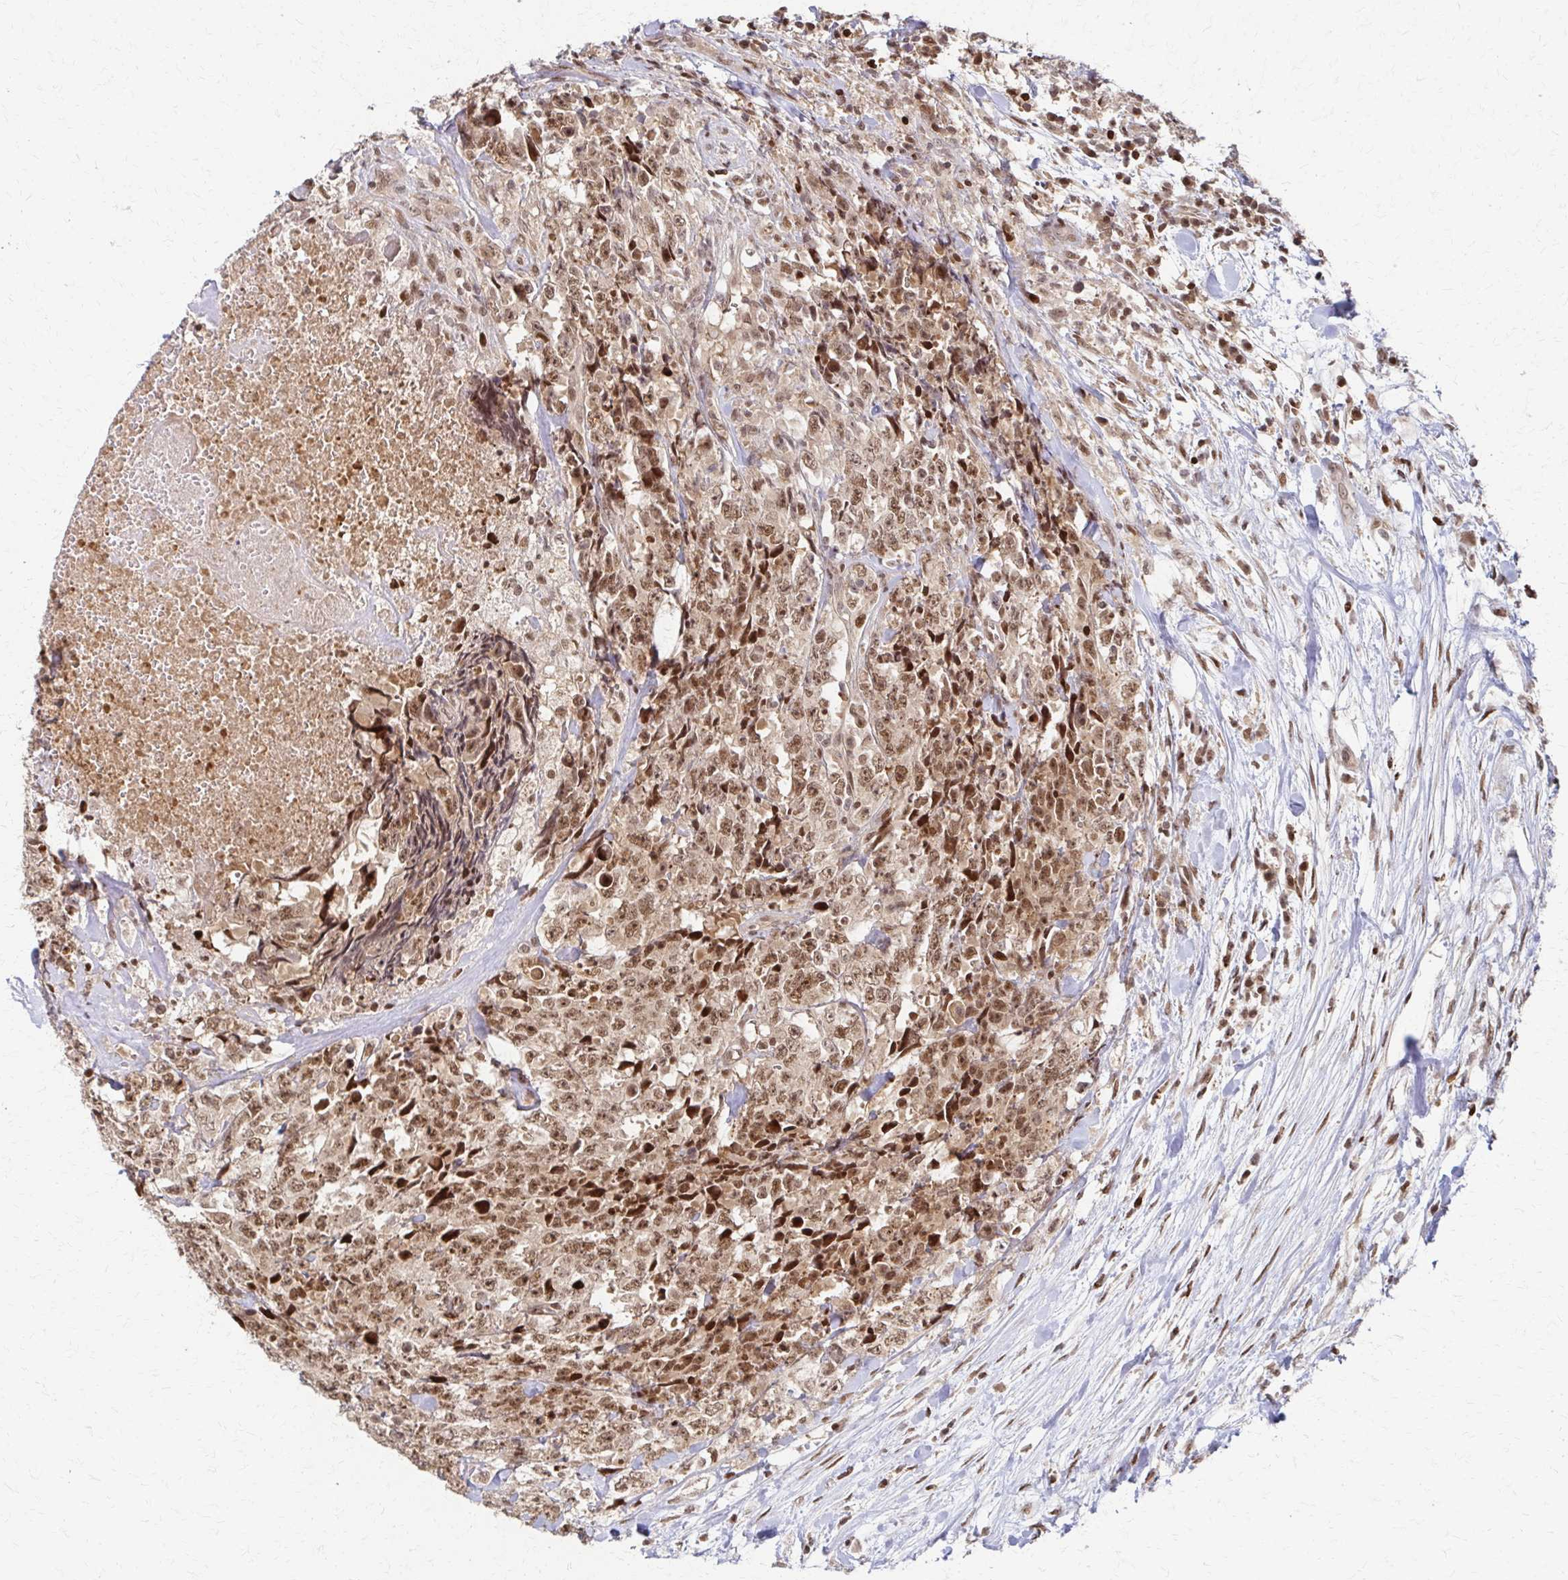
{"staining": {"intensity": "moderate", "quantity": ">75%", "location": "nuclear"}, "tissue": "testis cancer", "cell_type": "Tumor cells", "image_type": "cancer", "snomed": [{"axis": "morphology", "description": "Carcinoma, Embryonal, NOS"}, {"axis": "topography", "description": "Testis"}], "caption": "Immunohistochemistry staining of testis cancer, which shows medium levels of moderate nuclear staining in approximately >75% of tumor cells indicating moderate nuclear protein positivity. The staining was performed using DAB (brown) for protein detection and nuclei were counterstained in hematoxylin (blue).", "gene": "PSMD7", "patient": {"sex": "male", "age": 24}}